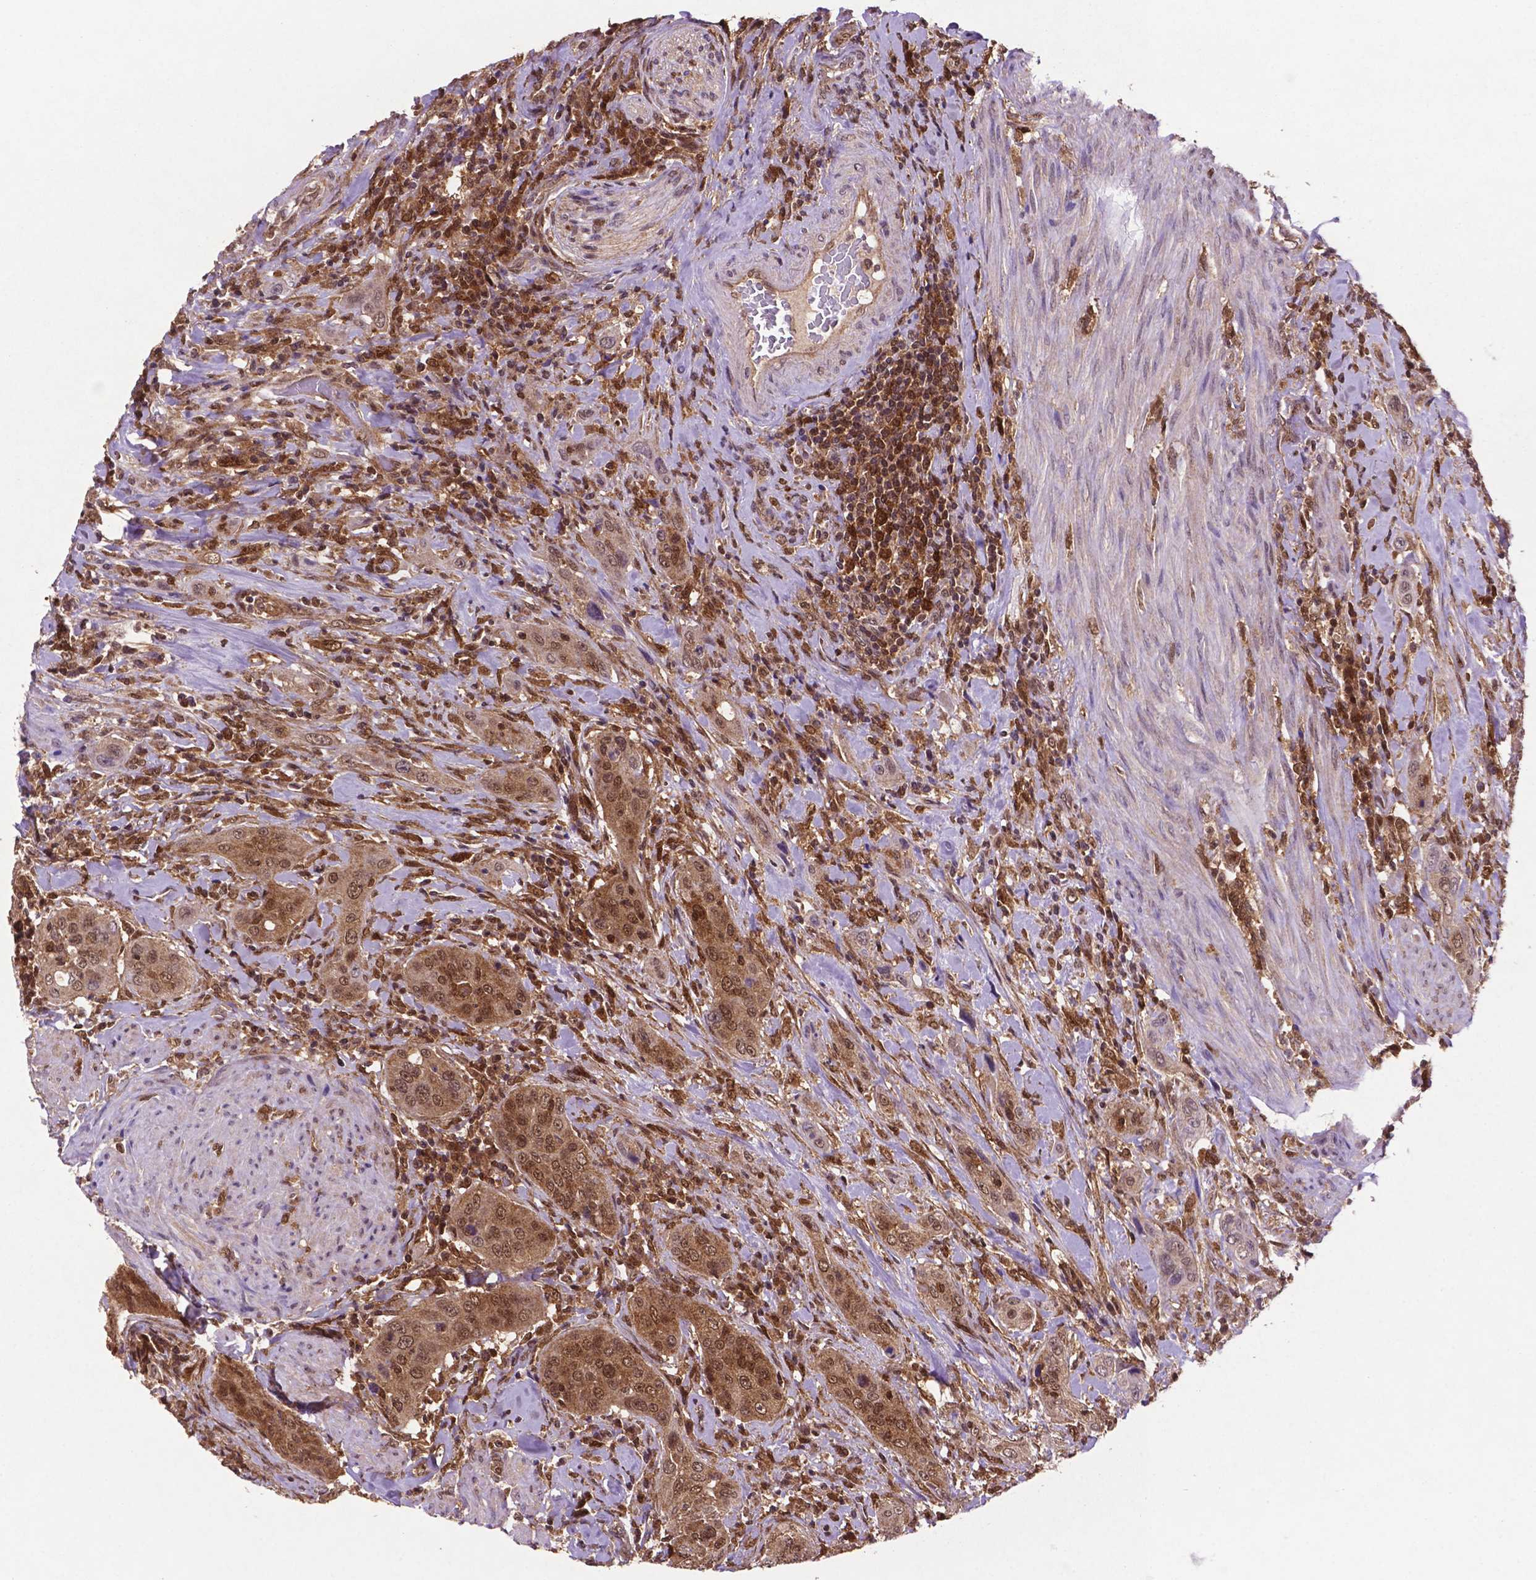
{"staining": {"intensity": "moderate", "quantity": ">75%", "location": "cytoplasmic/membranous,nuclear"}, "tissue": "urothelial cancer", "cell_type": "Tumor cells", "image_type": "cancer", "snomed": [{"axis": "morphology", "description": "Urothelial carcinoma, High grade"}, {"axis": "topography", "description": "Urinary bladder"}], "caption": "Protein staining demonstrates moderate cytoplasmic/membranous and nuclear staining in about >75% of tumor cells in high-grade urothelial carcinoma. The staining is performed using DAB brown chromogen to label protein expression. The nuclei are counter-stained blue using hematoxylin.", "gene": "UBE2L6", "patient": {"sex": "male", "age": 82}}